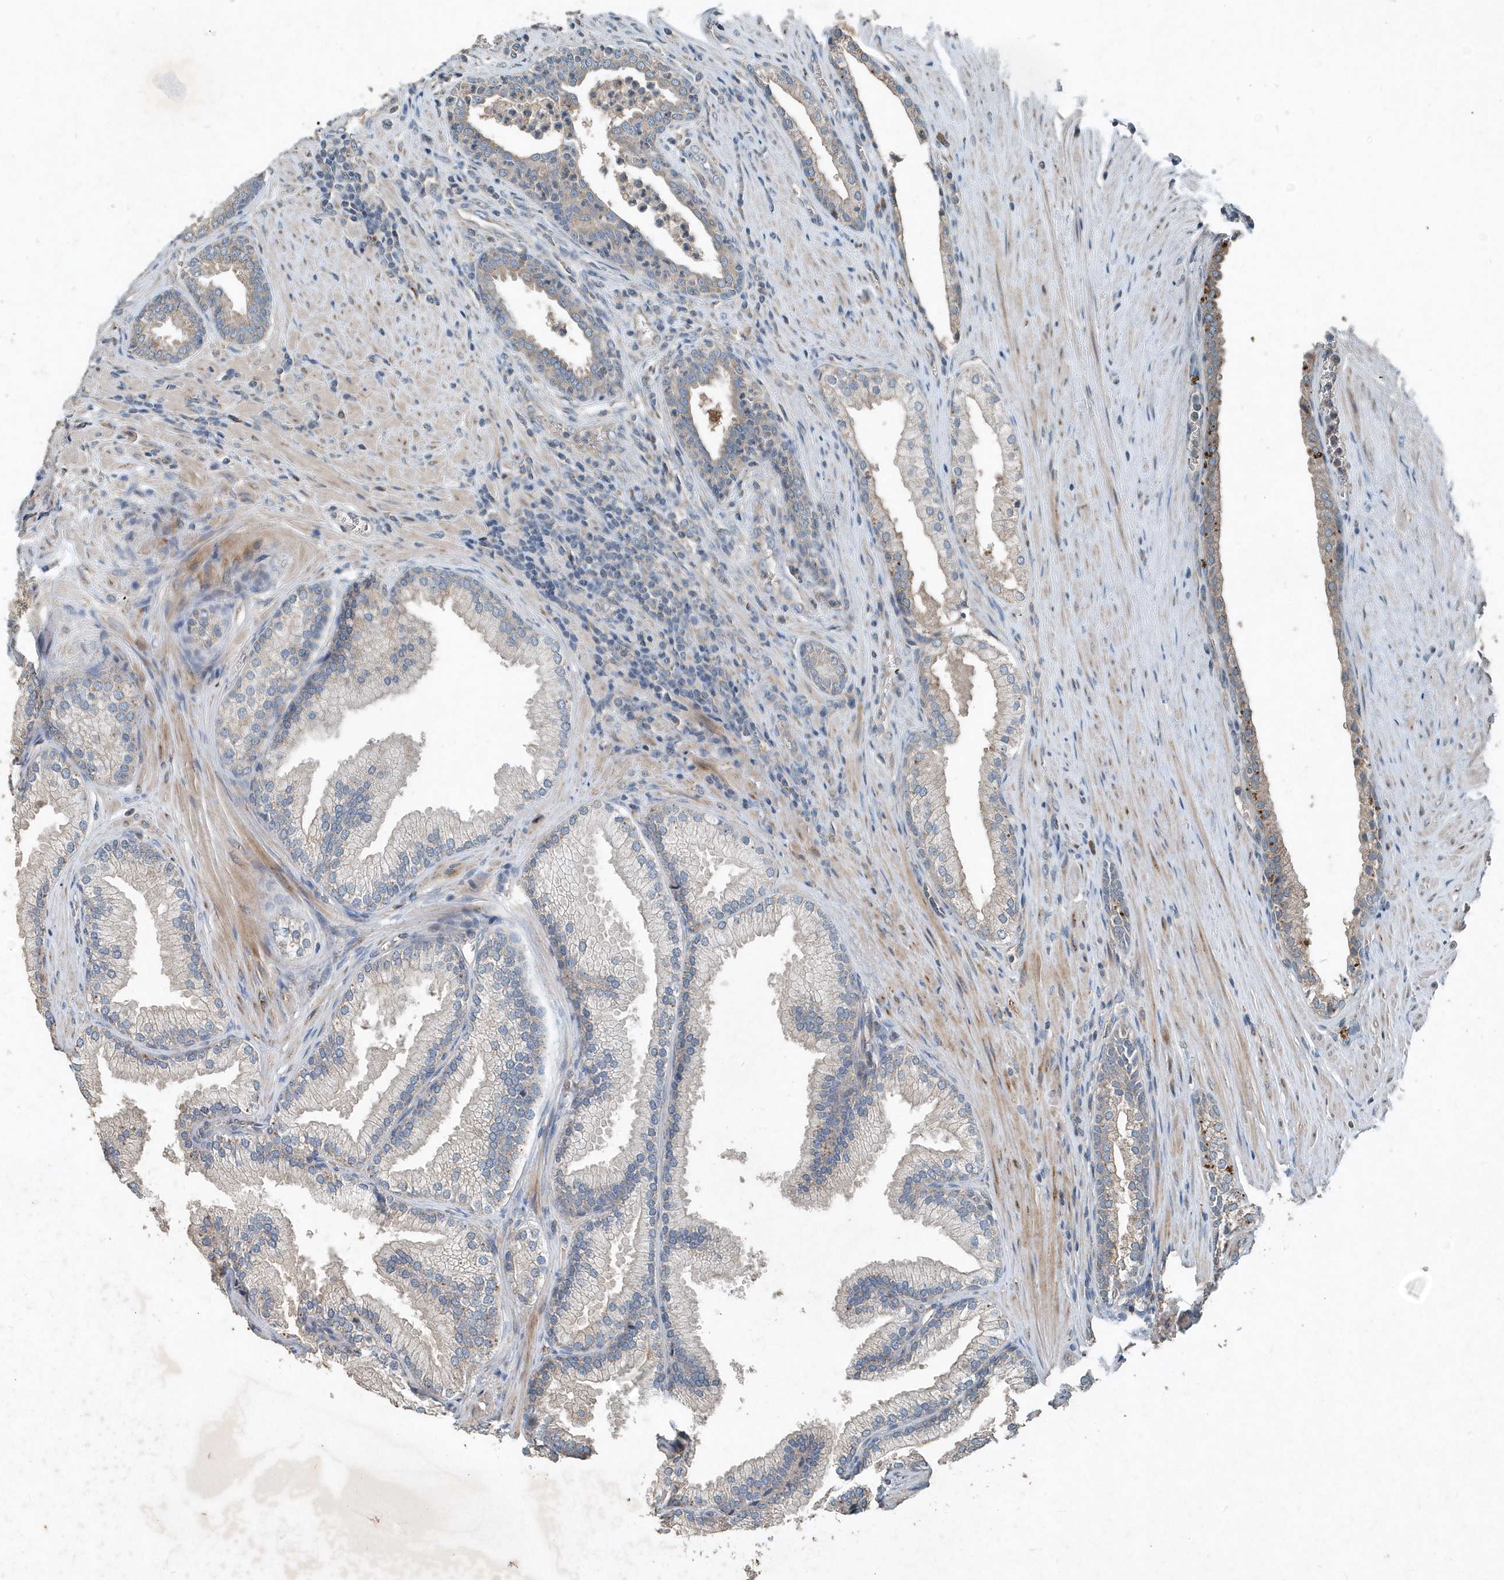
{"staining": {"intensity": "weak", "quantity": "25%-75%", "location": "cytoplasmic/membranous"}, "tissue": "prostate", "cell_type": "Glandular cells", "image_type": "normal", "snomed": [{"axis": "morphology", "description": "Normal tissue, NOS"}, {"axis": "topography", "description": "Prostate"}], "caption": "High-magnification brightfield microscopy of normal prostate stained with DAB (brown) and counterstained with hematoxylin (blue). glandular cells exhibit weak cytoplasmic/membranous positivity is appreciated in approximately25%-75% of cells.", "gene": "SCFD2", "patient": {"sex": "male", "age": 76}}